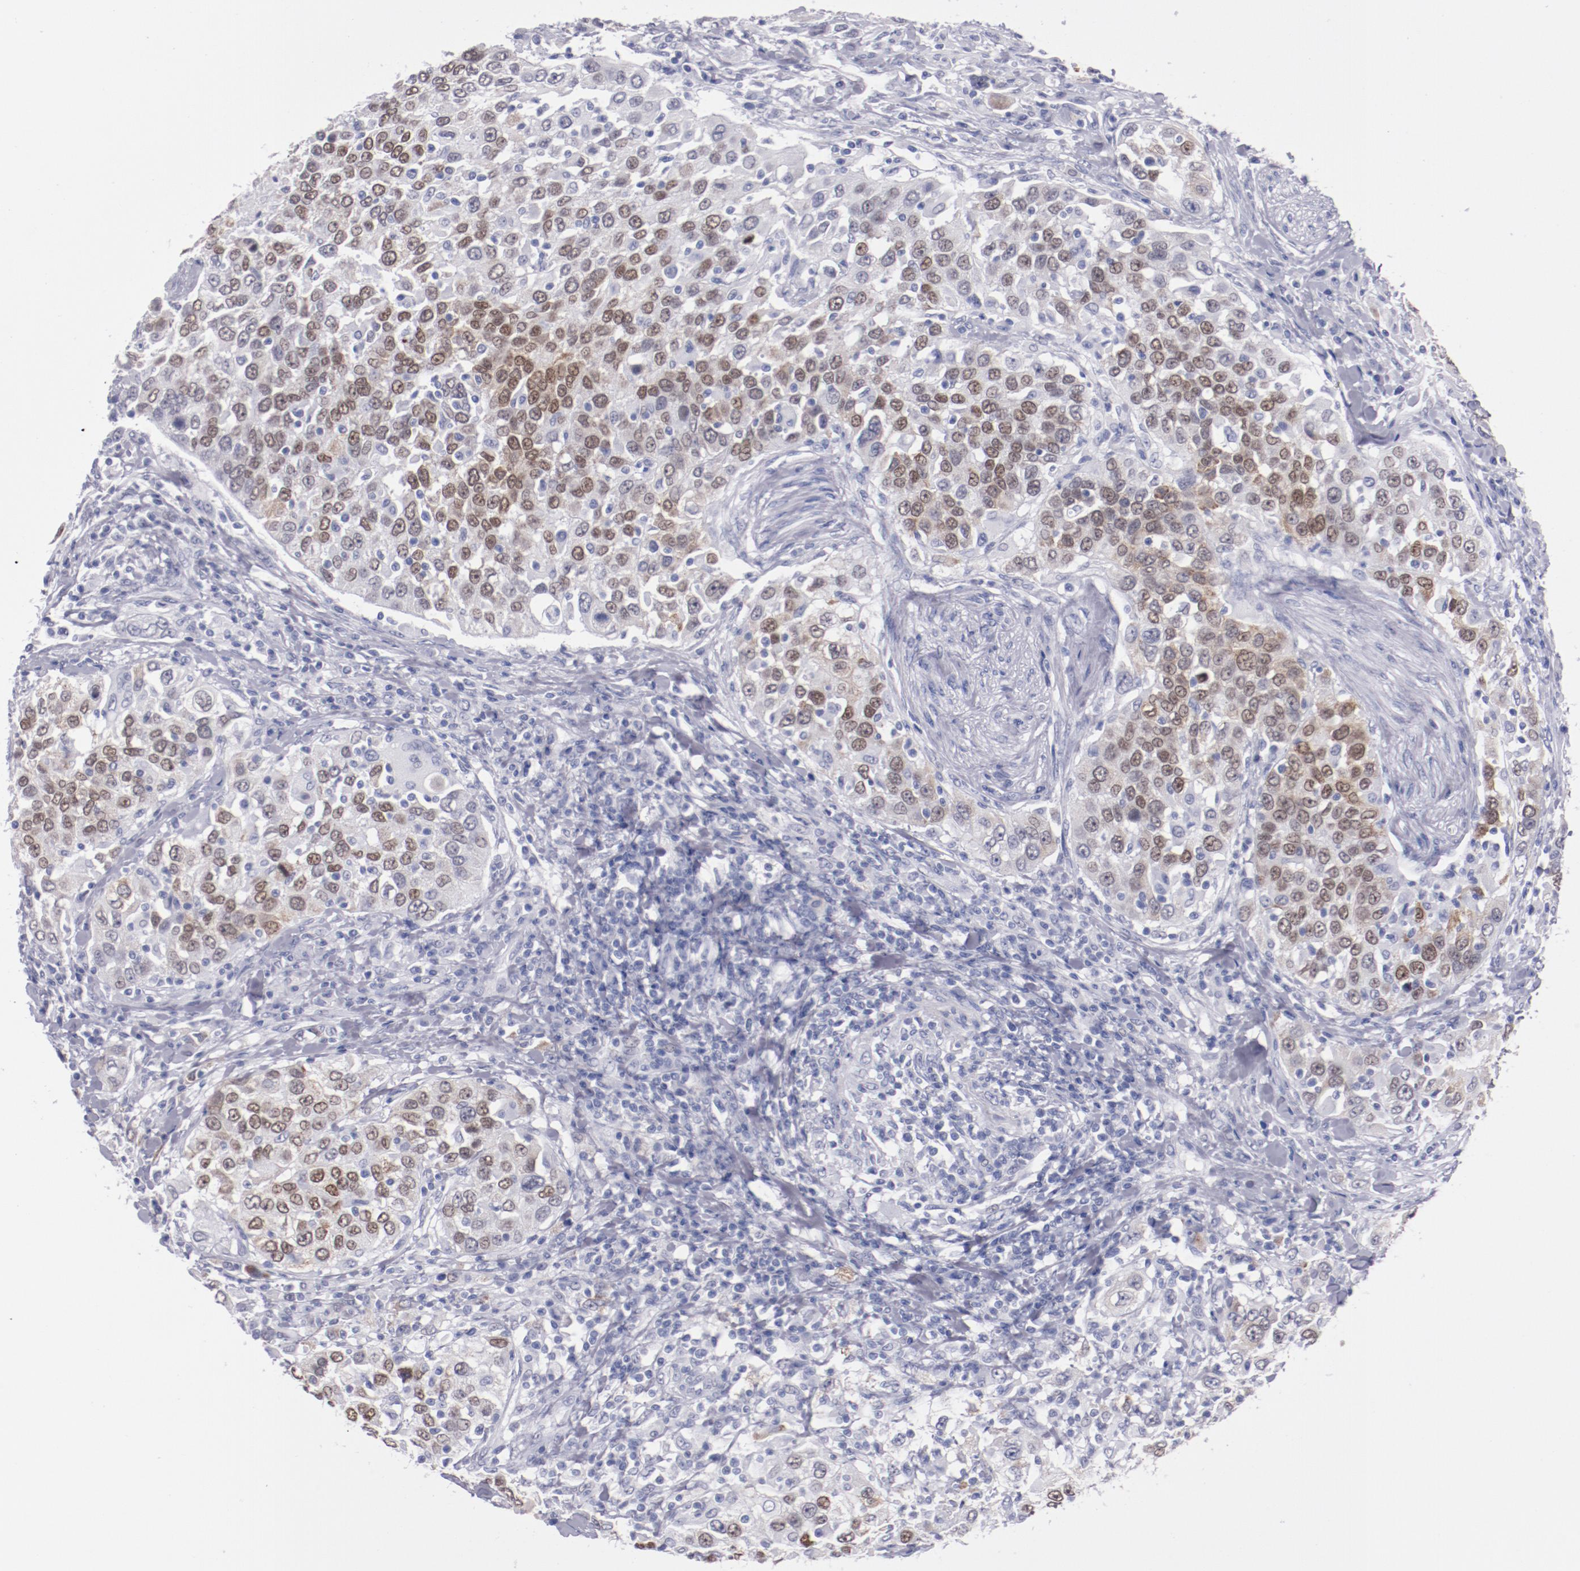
{"staining": {"intensity": "moderate", "quantity": "25%-75%", "location": "nuclear"}, "tissue": "urothelial cancer", "cell_type": "Tumor cells", "image_type": "cancer", "snomed": [{"axis": "morphology", "description": "Urothelial carcinoma, High grade"}, {"axis": "topography", "description": "Urinary bladder"}], "caption": "DAB (3,3'-diaminobenzidine) immunohistochemical staining of urothelial cancer shows moderate nuclear protein positivity in about 25%-75% of tumor cells.", "gene": "HNF1B", "patient": {"sex": "female", "age": 80}}